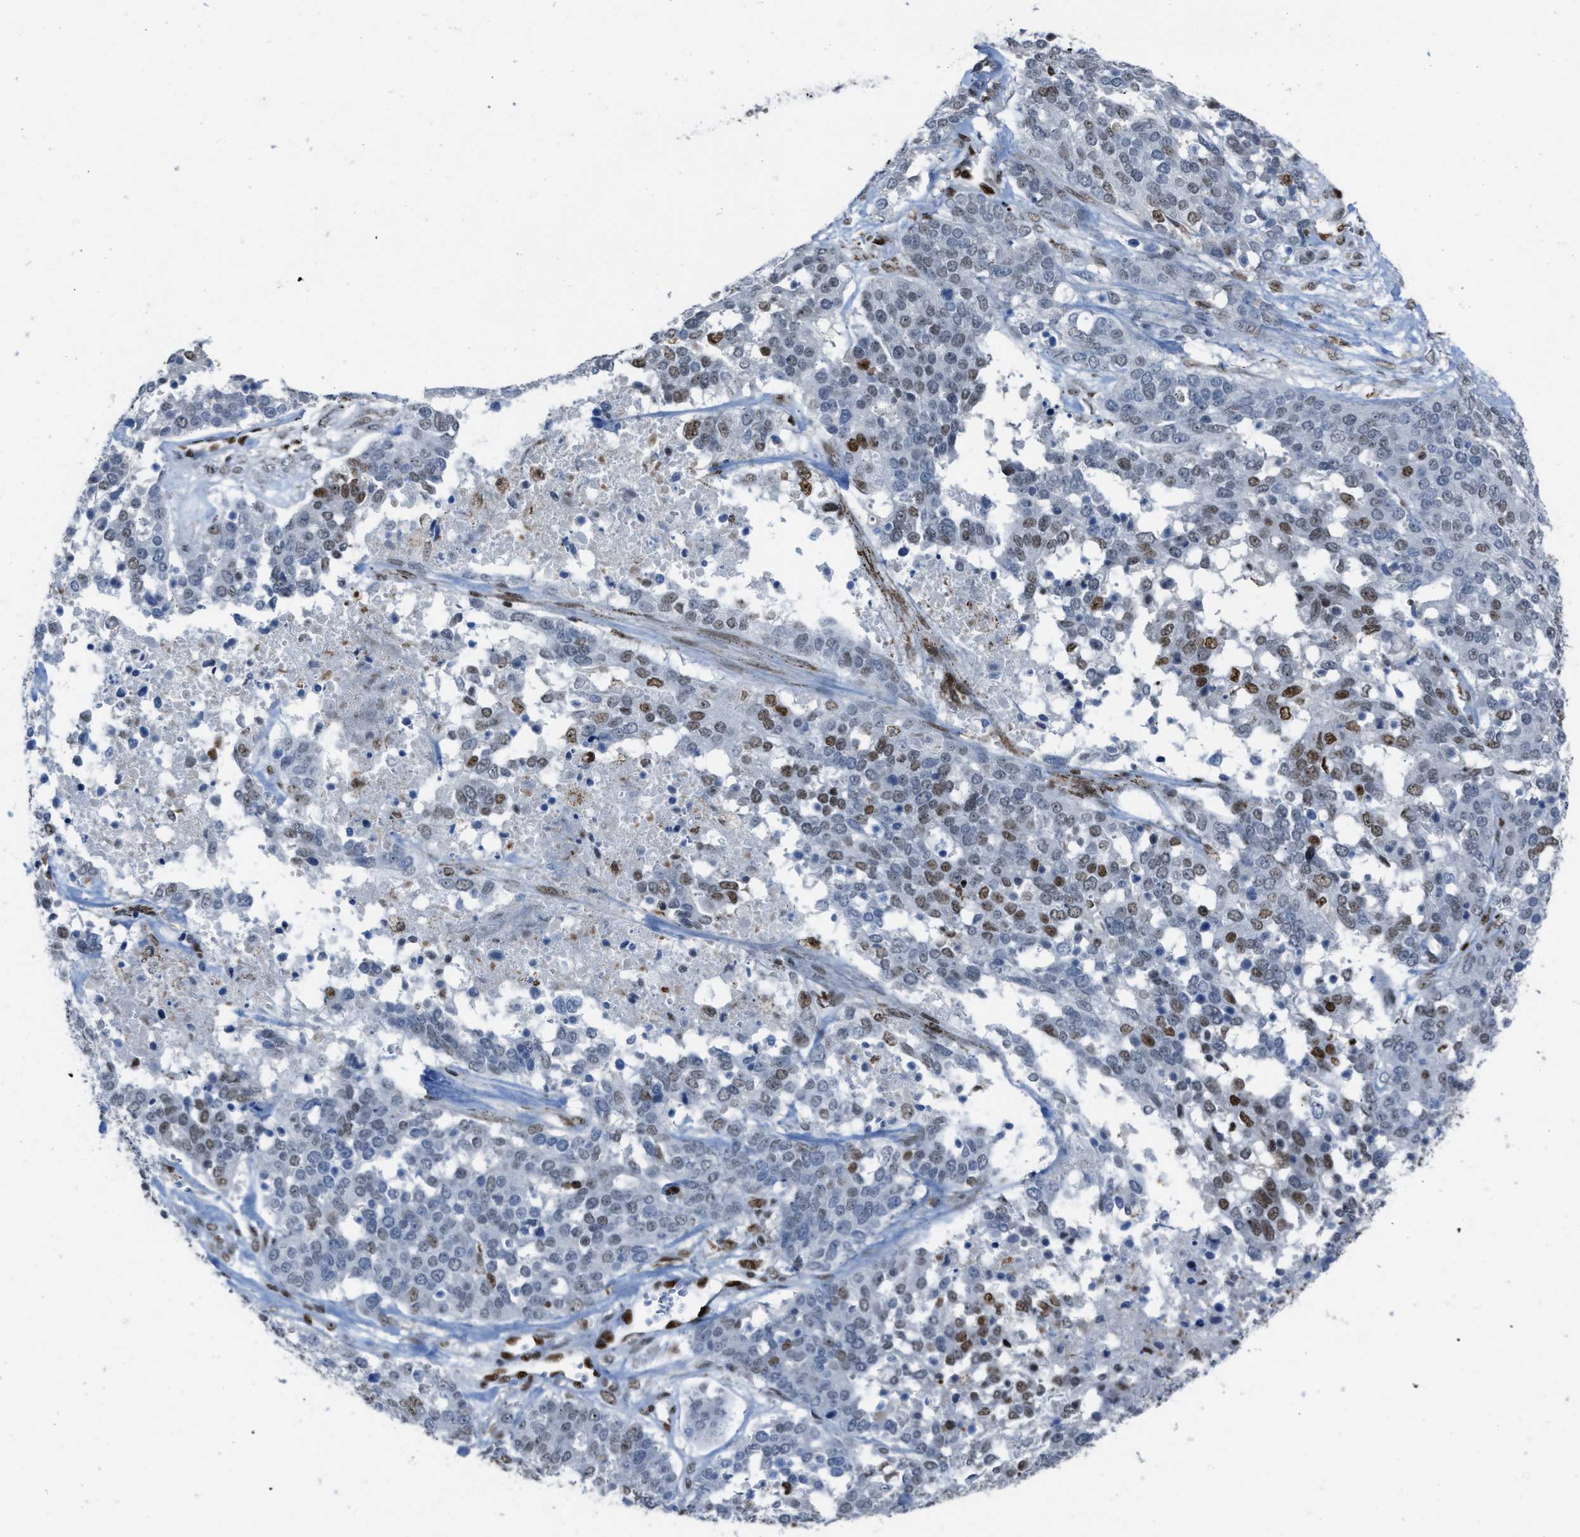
{"staining": {"intensity": "moderate", "quantity": "<25%", "location": "nuclear"}, "tissue": "ovarian cancer", "cell_type": "Tumor cells", "image_type": "cancer", "snomed": [{"axis": "morphology", "description": "Cystadenocarcinoma, serous, NOS"}, {"axis": "topography", "description": "Ovary"}], "caption": "This is an image of IHC staining of ovarian serous cystadenocarcinoma, which shows moderate expression in the nuclear of tumor cells.", "gene": "SLFN5", "patient": {"sex": "female", "age": 44}}